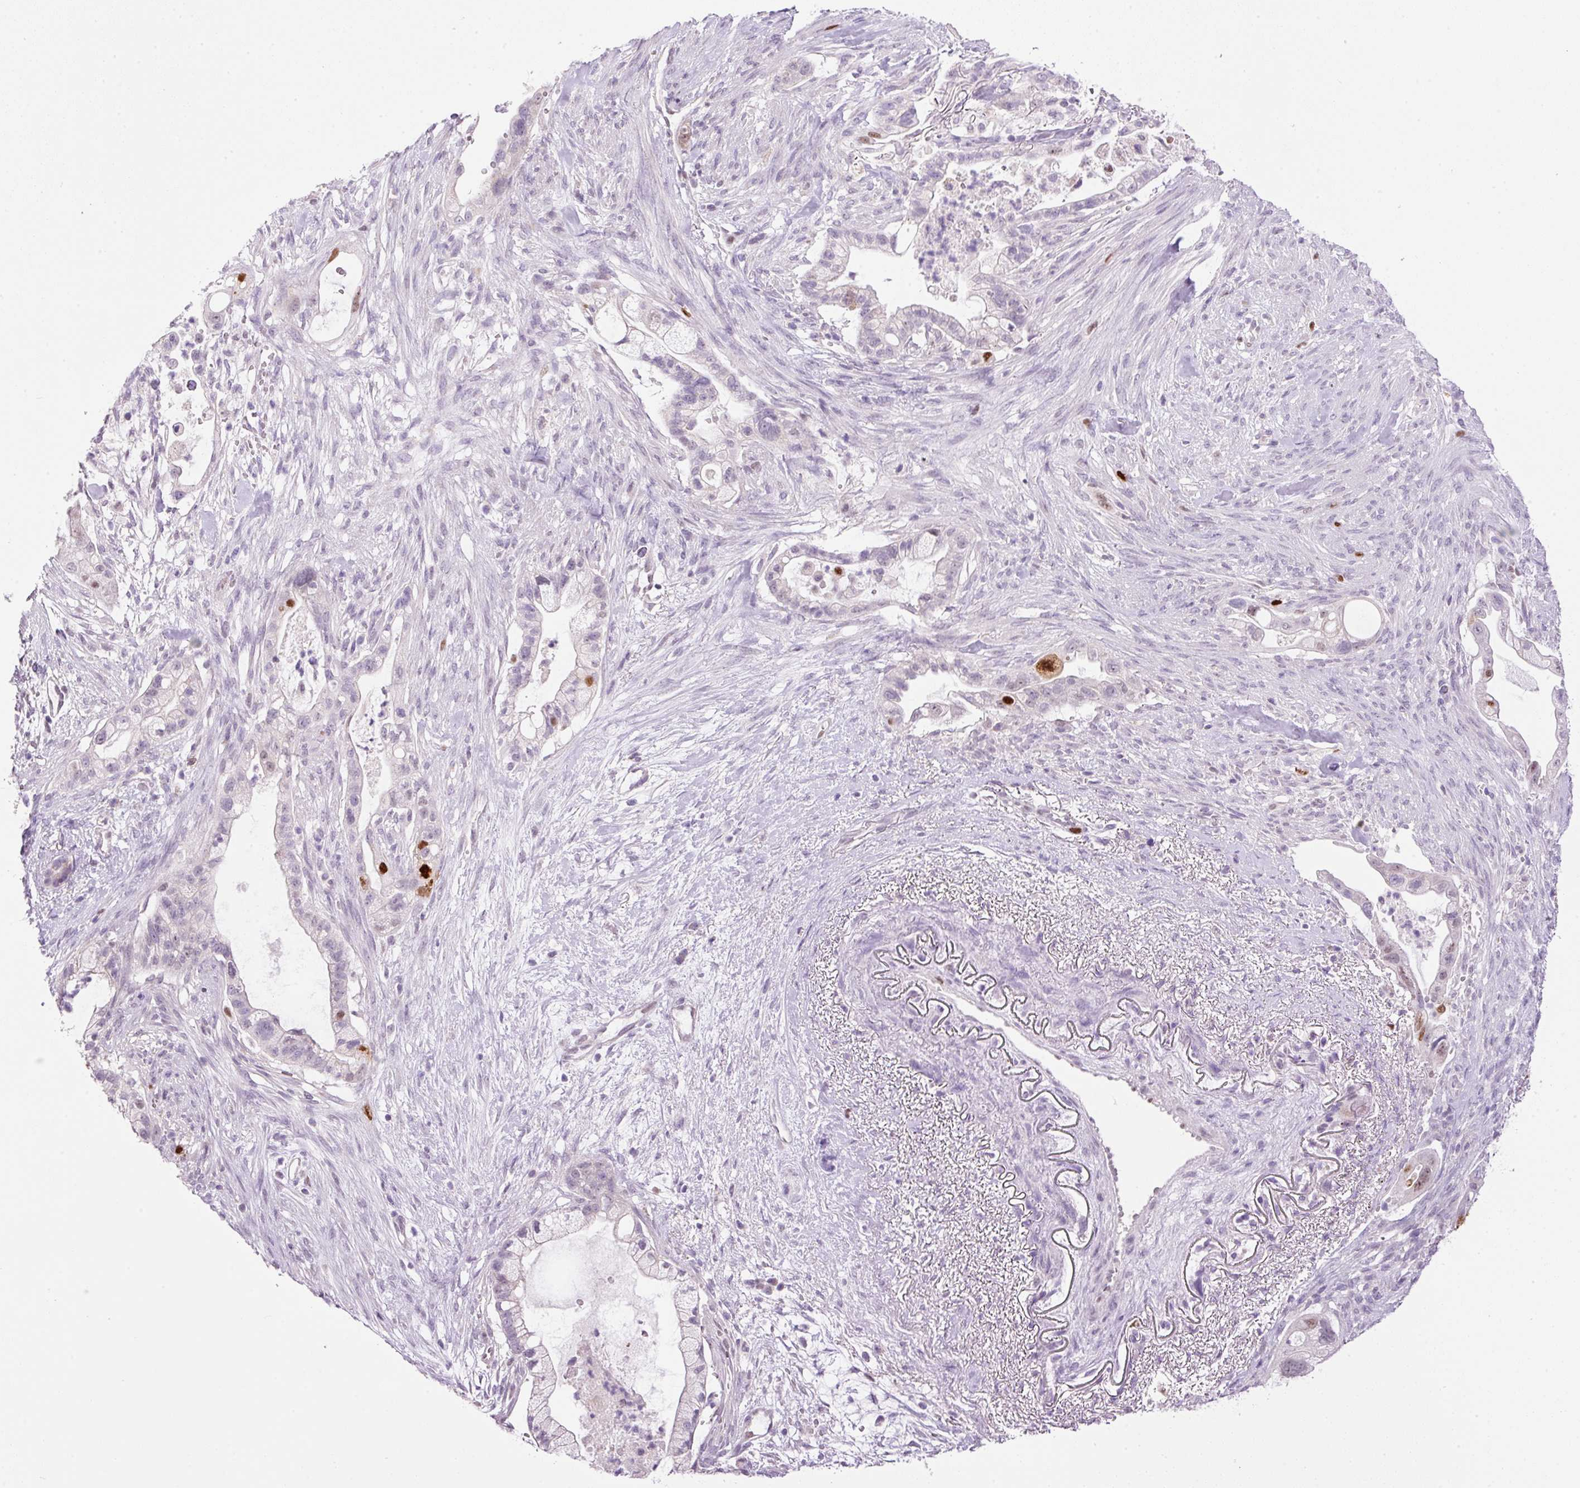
{"staining": {"intensity": "strong", "quantity": "<25%", "location": "nuclear"}, "tissue": "pancreatic cancer", "cell_type": "Tumor cells", "image_type": "cancer", "snomed": [{"axis": "morphology", "description": "Adenocarcinoma, NOS"}, {"axis": "topography", "description": "Pancreas"}], "caption": "Human adenocarcinoma (pancreatic) stained with a brown dye exhibits strong nuclear positive staining in approximately <25% of tumor cells.", "gene": "KPNA2", "patient": {"sex": "male", "age": 44}}